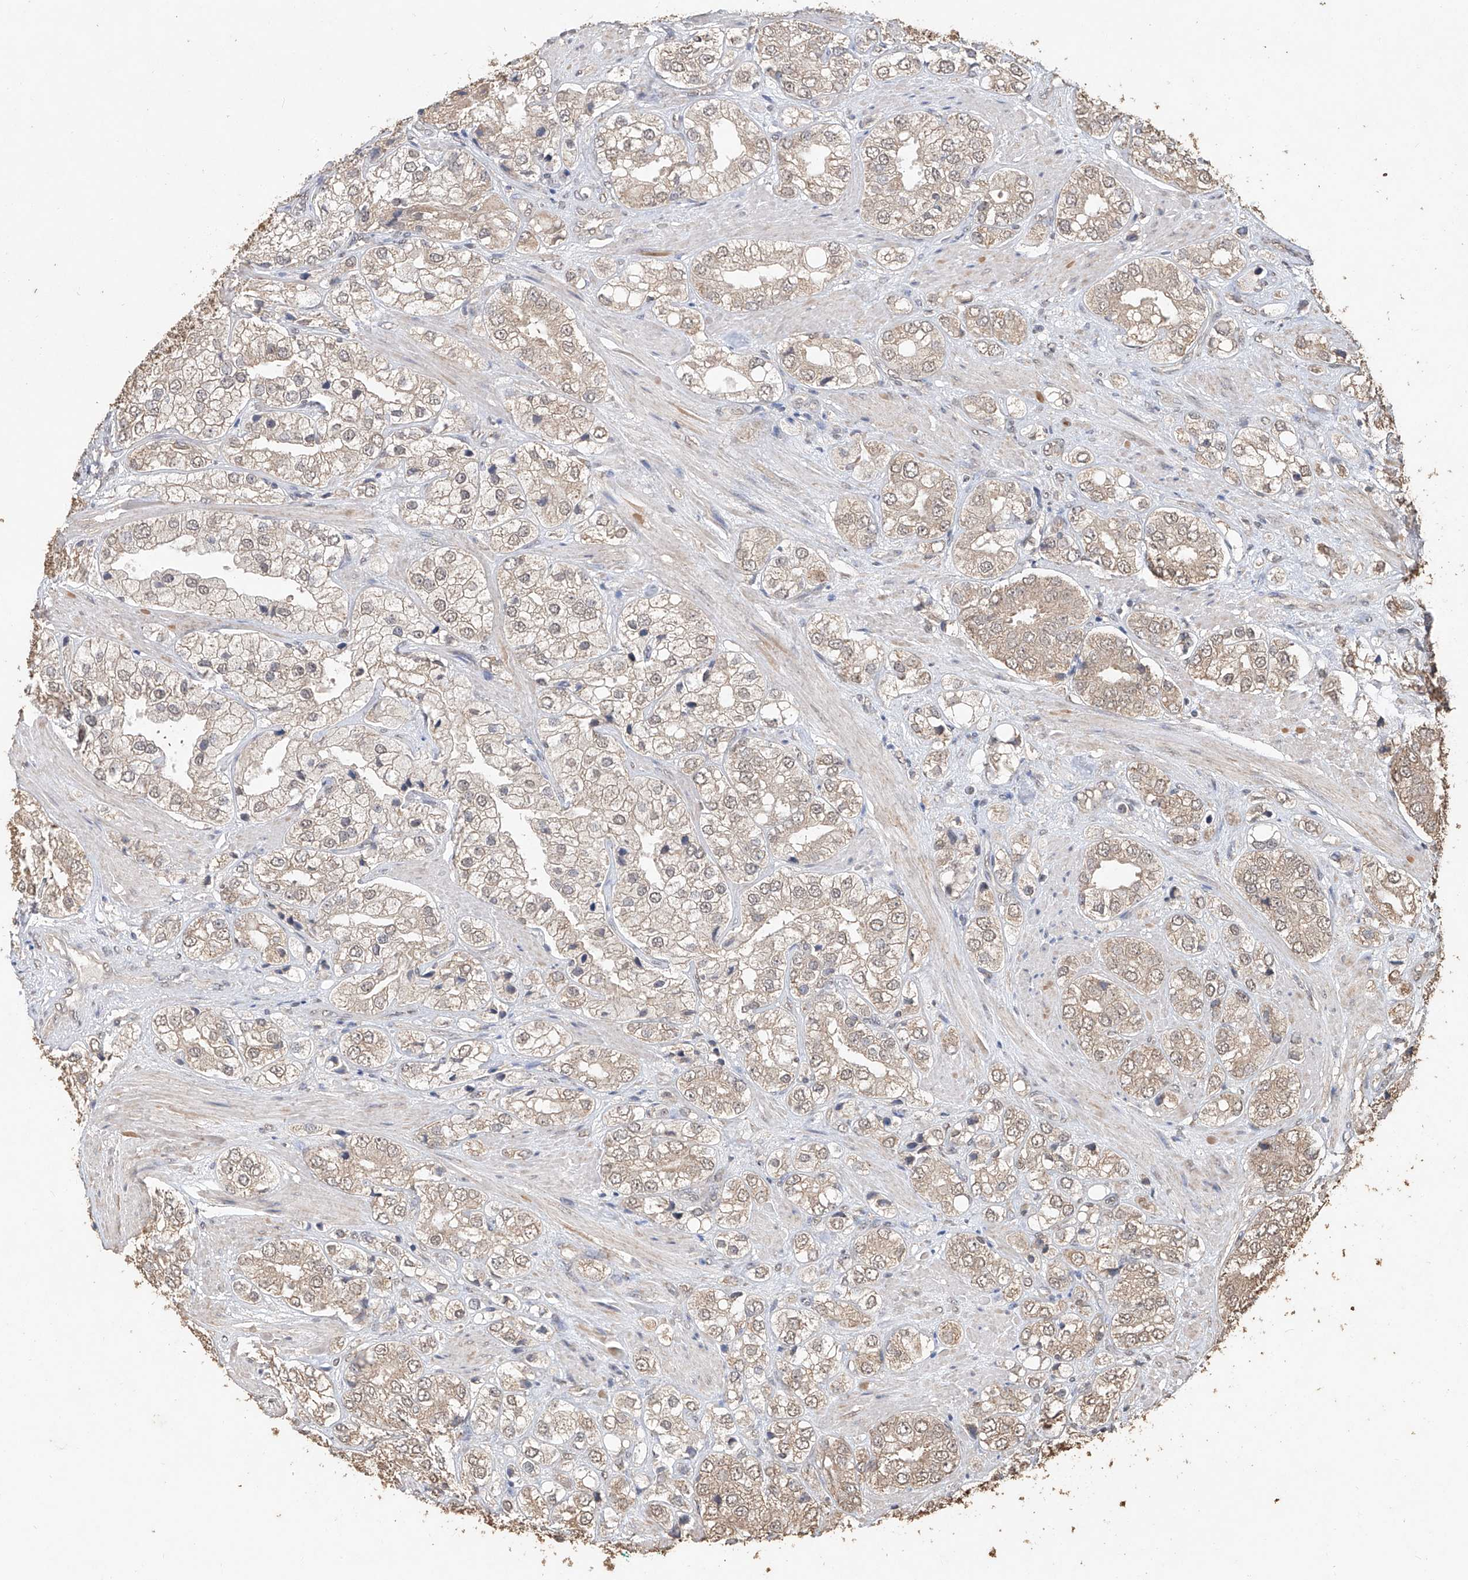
{"staining": {"intensity": "weak", "quantity": ">75%", "location": "cytoplasmic/membranous"}, "tissue": "prostate cancer", "cell_type": "Tumor cells", "image_type": "cancer", "snomed": [{"axis": "morphology", "description": "Adenocarcinoma, High grade"}, {"axis": "topography", "description": "Prostate"}], "caption": "Weak cytoplasmic/membranous positivity is appreciated in about >75% of tumor cells in prostate cancer. (Stains: DAB (3,3'-diaminobenzidine) in brown, nuclei in blue, Microscopy: brightfield microscopy at high magnification).", "gene": "ELOVL1", "patient": {"sex": "male", "age": 50}}